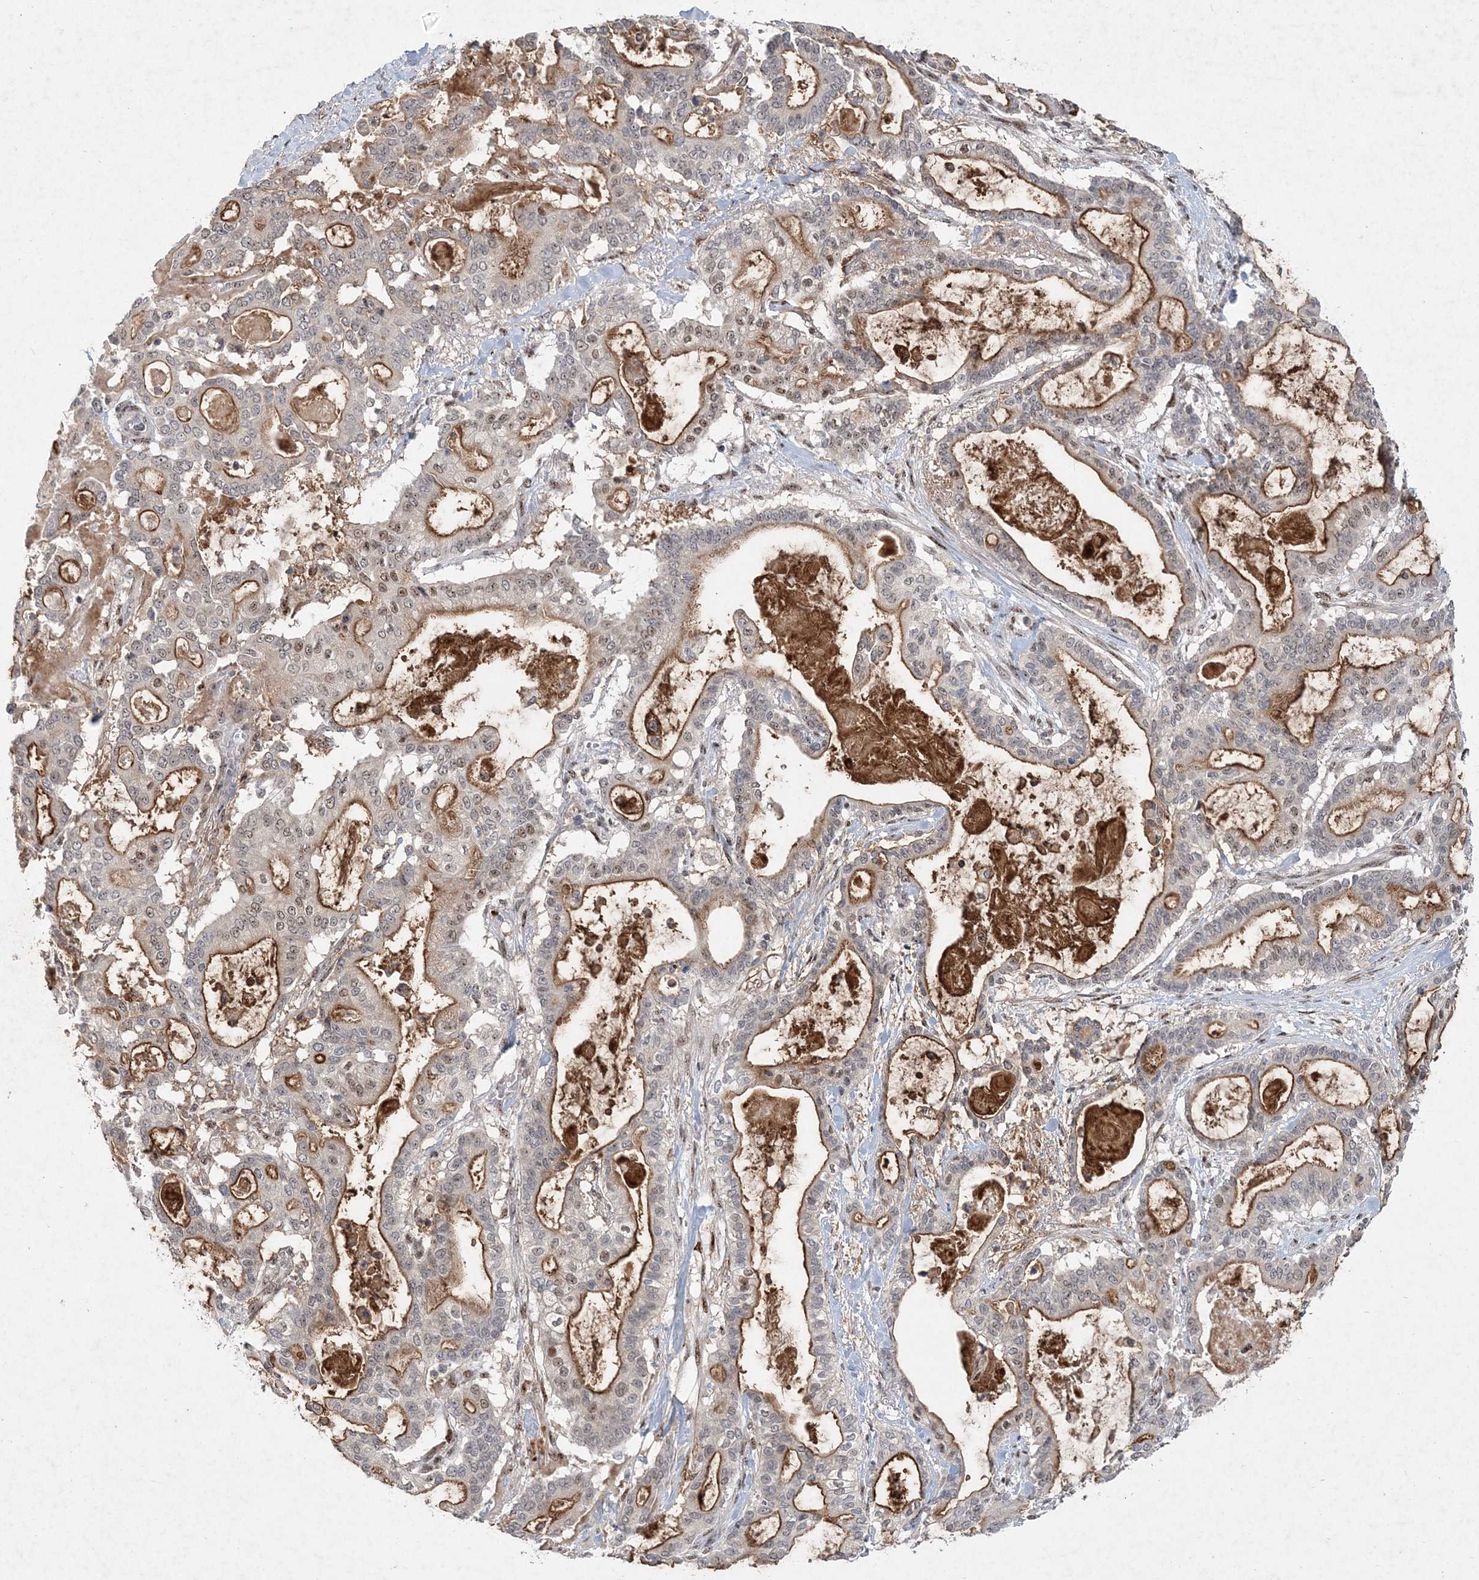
{"staining": {"intensity": "moderate", "quantity": "25%-75%", "location": "cytoplasmic/membranous,nuclear"}, "tissue": "pancreatic cancer", "cell_type": "Tumor cells", "image_type": "cancer", "snomed": [{"axis": "morphology", "description": "Adenocarcinoma, NOS"}, {"axis": "topography", "description": "Pancreas"}], "caption": "Protein staining by immunohistochemistry (IHC) reveals moderate cytoplasmic/membranous and nuclear positivity in approximately 25%-75% of tumor cells in pancreatic cancer (adenocarcinoma). (DAB (3,3'-diaminobenzidine) = brown stain, brightfield microscopy at high magnification).", "gene": "GIN1", "patient": {"sex": "male", "age": 63}}